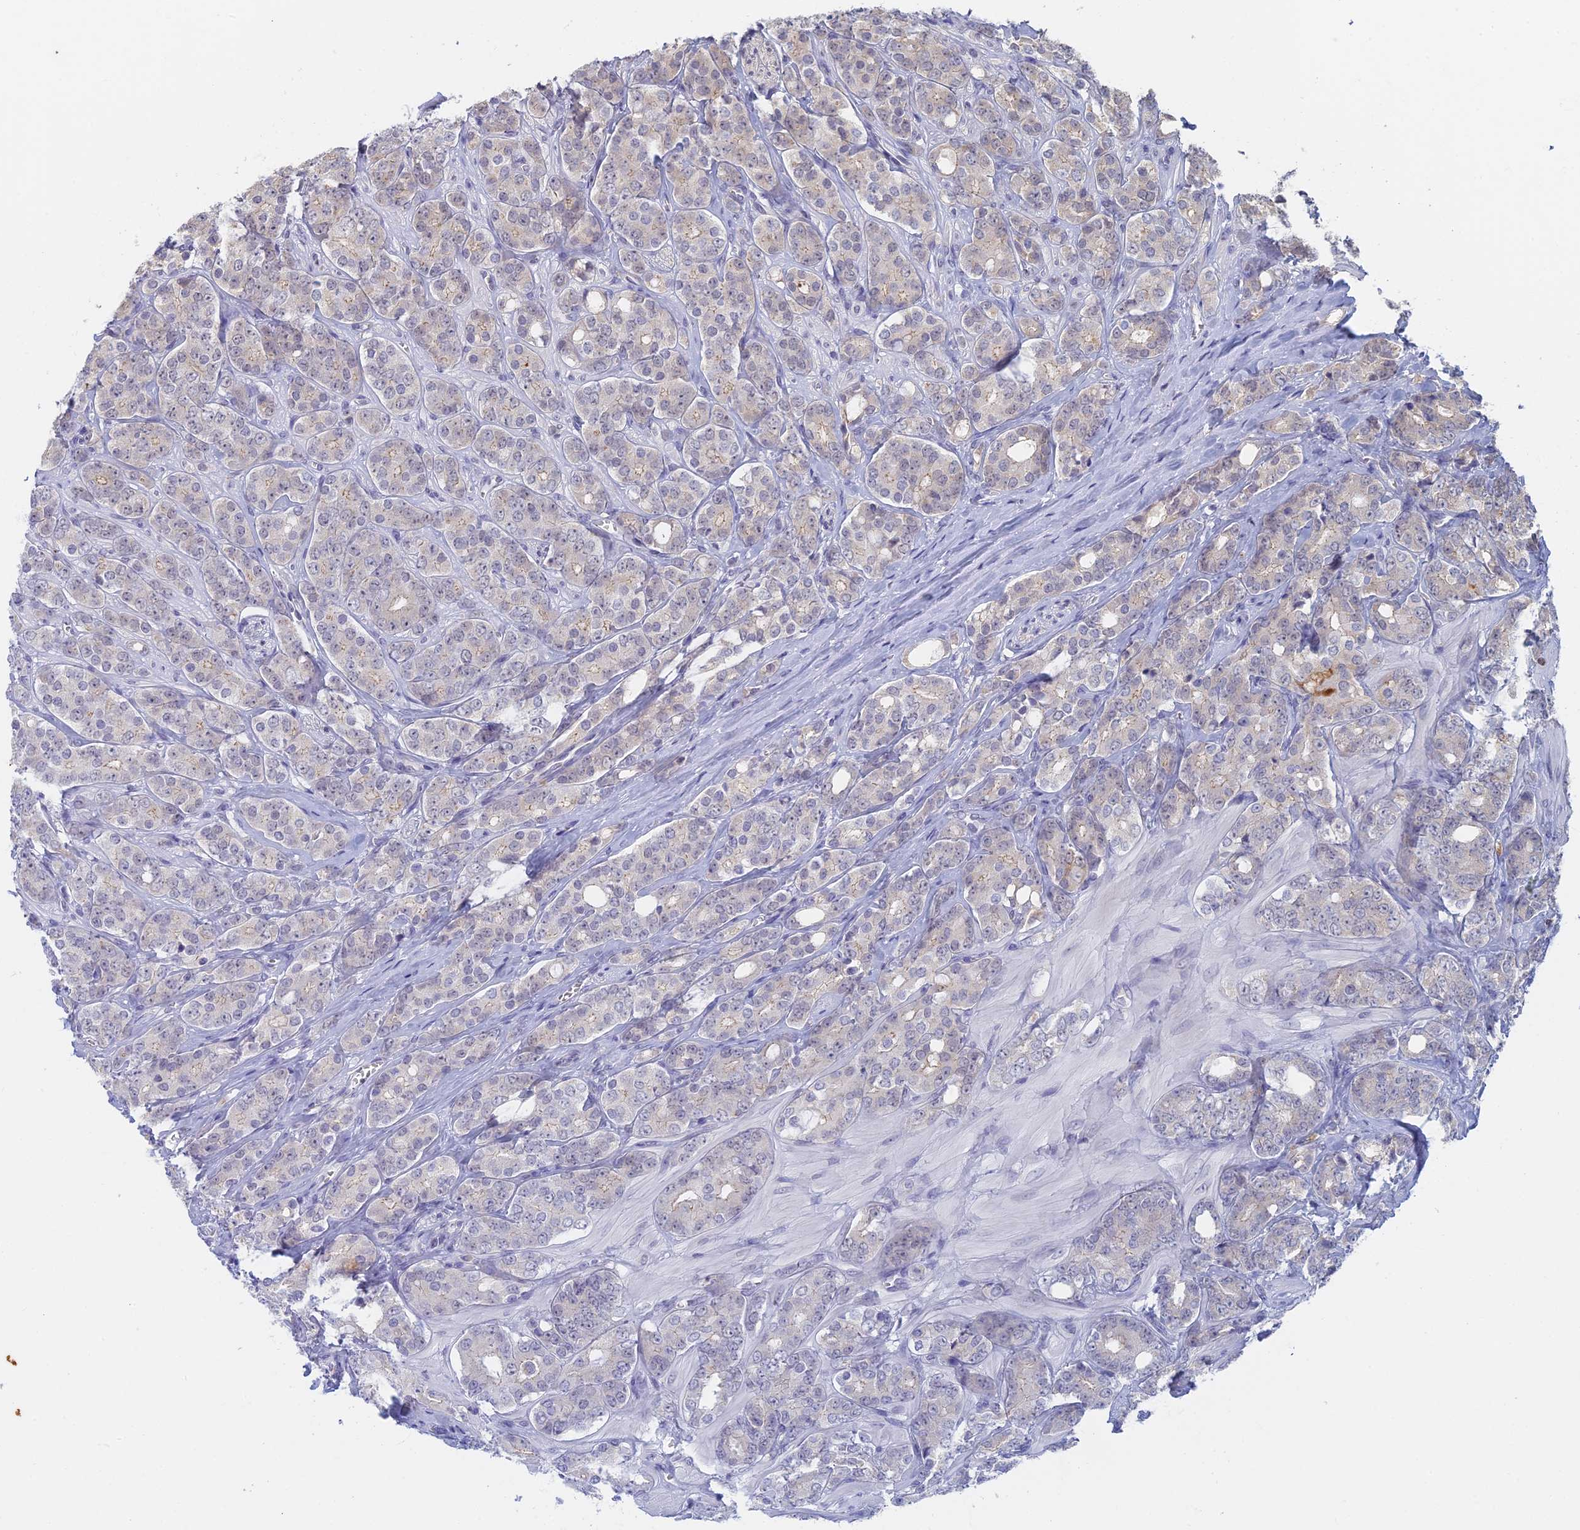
{"staining": {"intensity": "negative", "quantity": "none", "location": "none"}, "tissue": "prostate cancer", "cell_type": "Tumor cells", "image_type": "cancer", "snomed": [{"axis": "morphology", "description": "Adenocarcinoma, High grade"}, {"axis": "topography", "description": "Prostate"}], "caption": "Immunohistochemistry (IHC) micrograph of human prostate high-grade adenocarcinoma stained for a protein (brown), which reveals no positivity in tumor cells.", "gene": "GPATCH1", "patient": {"sex": "male", "age": 62}}